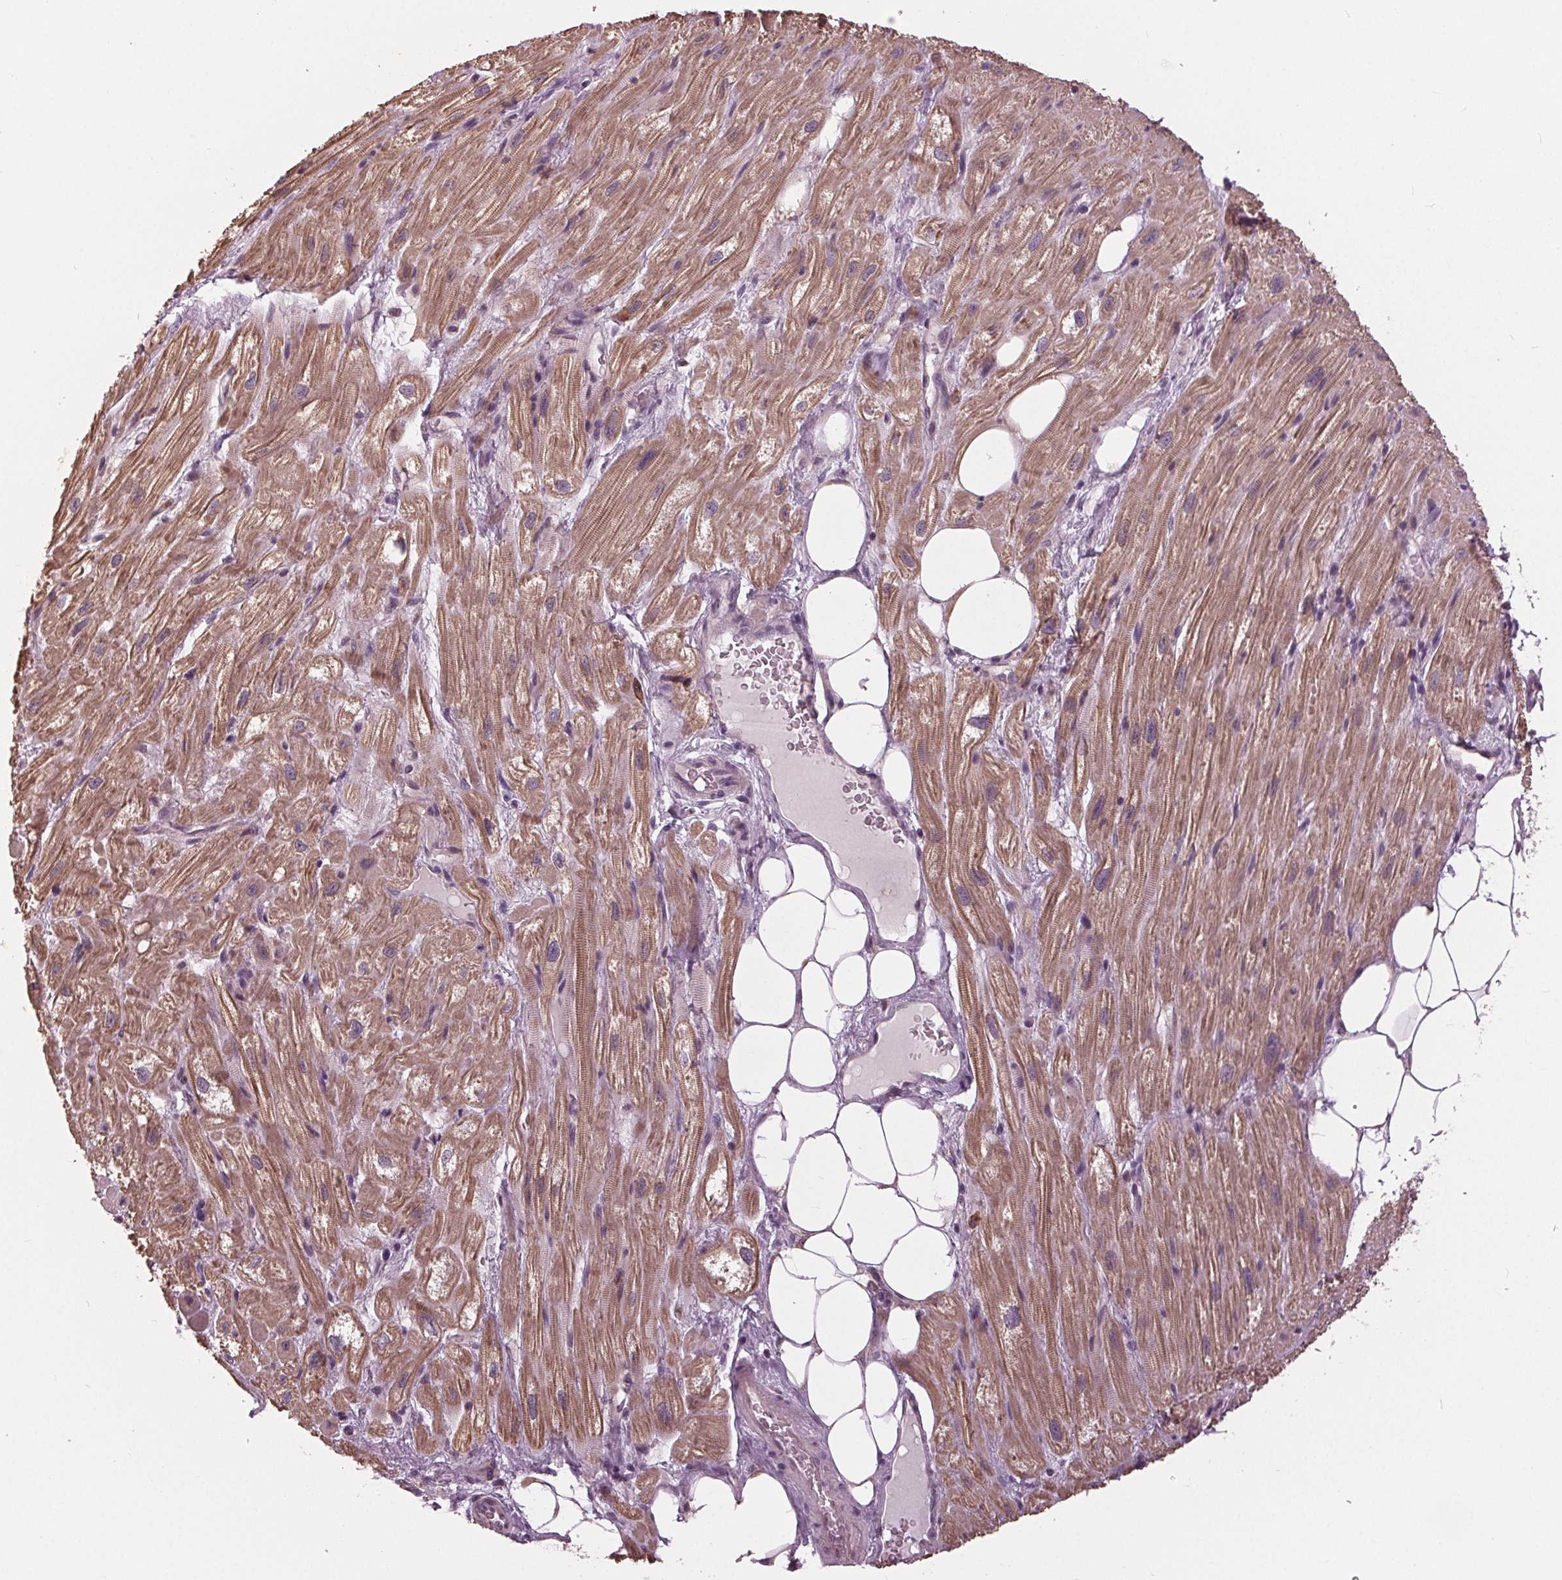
{"staining": {"intensity": "moderate", "quantity": ">75%", "location": "cytoplasmic/membranous"}, "tissue": "heart muscle", "cell_type": "Cardiomyocytes", "image_type": "normal", "snomed": [{"axis": "morphology", "description": "Normal tissue, NOS"}, {"axis": "topography", "description": "Heart"}], "caption": "Immunohistochemical staining of unremarkable human heart muscle demonstrates moderate cytoplasmic/membranous protein staining in approximately >75% of cardiomyocytes. The protein is shown in brown color, while the nuclei are stained blue.", "gene": "SIGLEC6", "patient": {"sex": "female", "age": 69}}